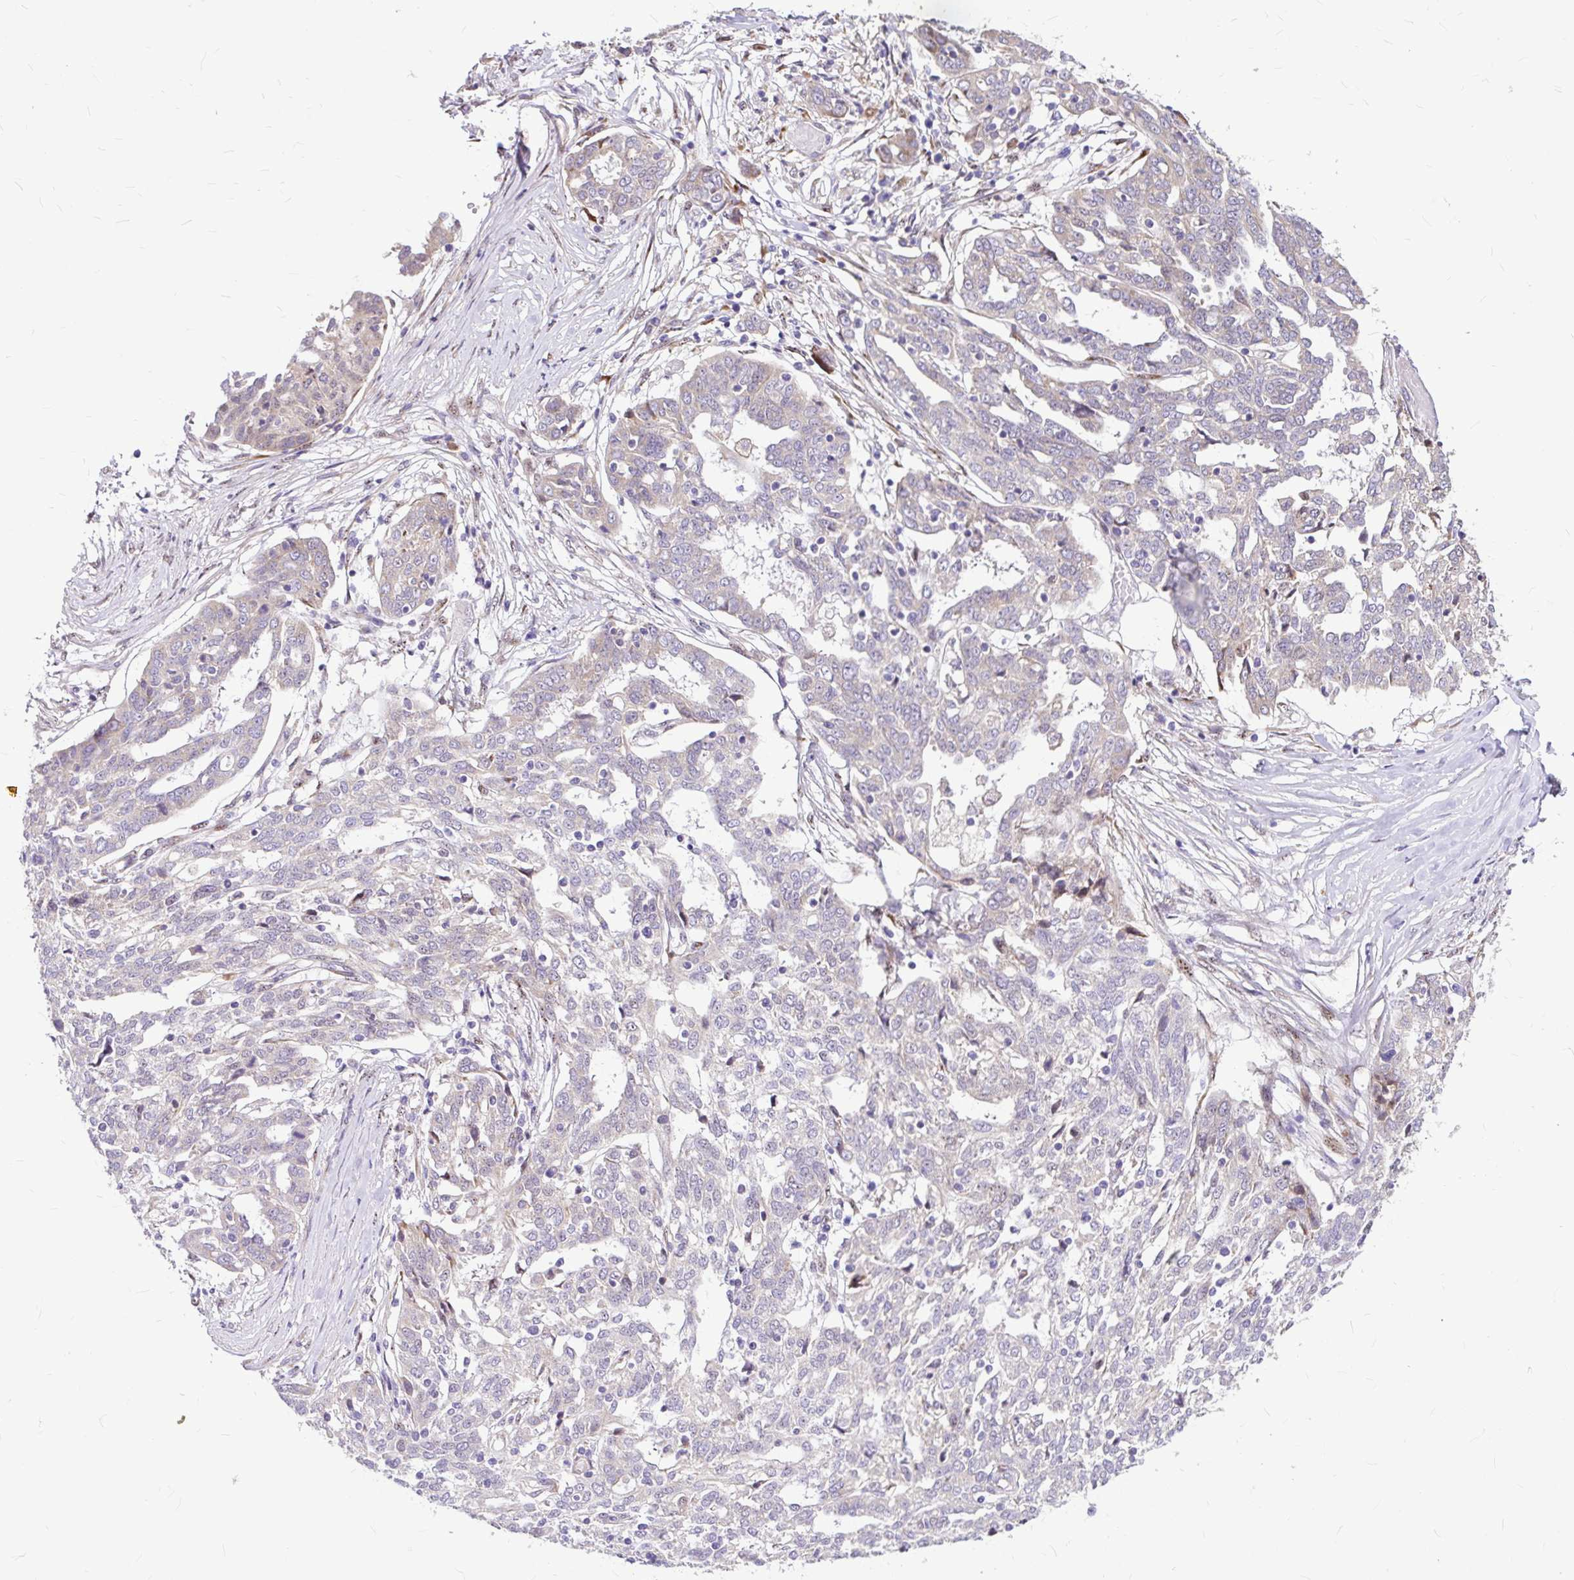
{"staining": {"intensity": "negative", "quantity": "none", "location": "none"}, "tissue": "ovarian cancer", "cell_type": "Tumor cells", "image_type": "cancer", "snomed": [{"axis": "morphology", "description": "Cystadenocarcinoma, serous, NOS"}, {"axis": "topography", "description": "Ovary"}], "caption": "Ovarian serous cystadenocarcinoma was stained to show a protein in brown. There is no significant staining in tumor cells.", "gene": "GABBR2", "patient": {"sex": "female", "age": 67}}